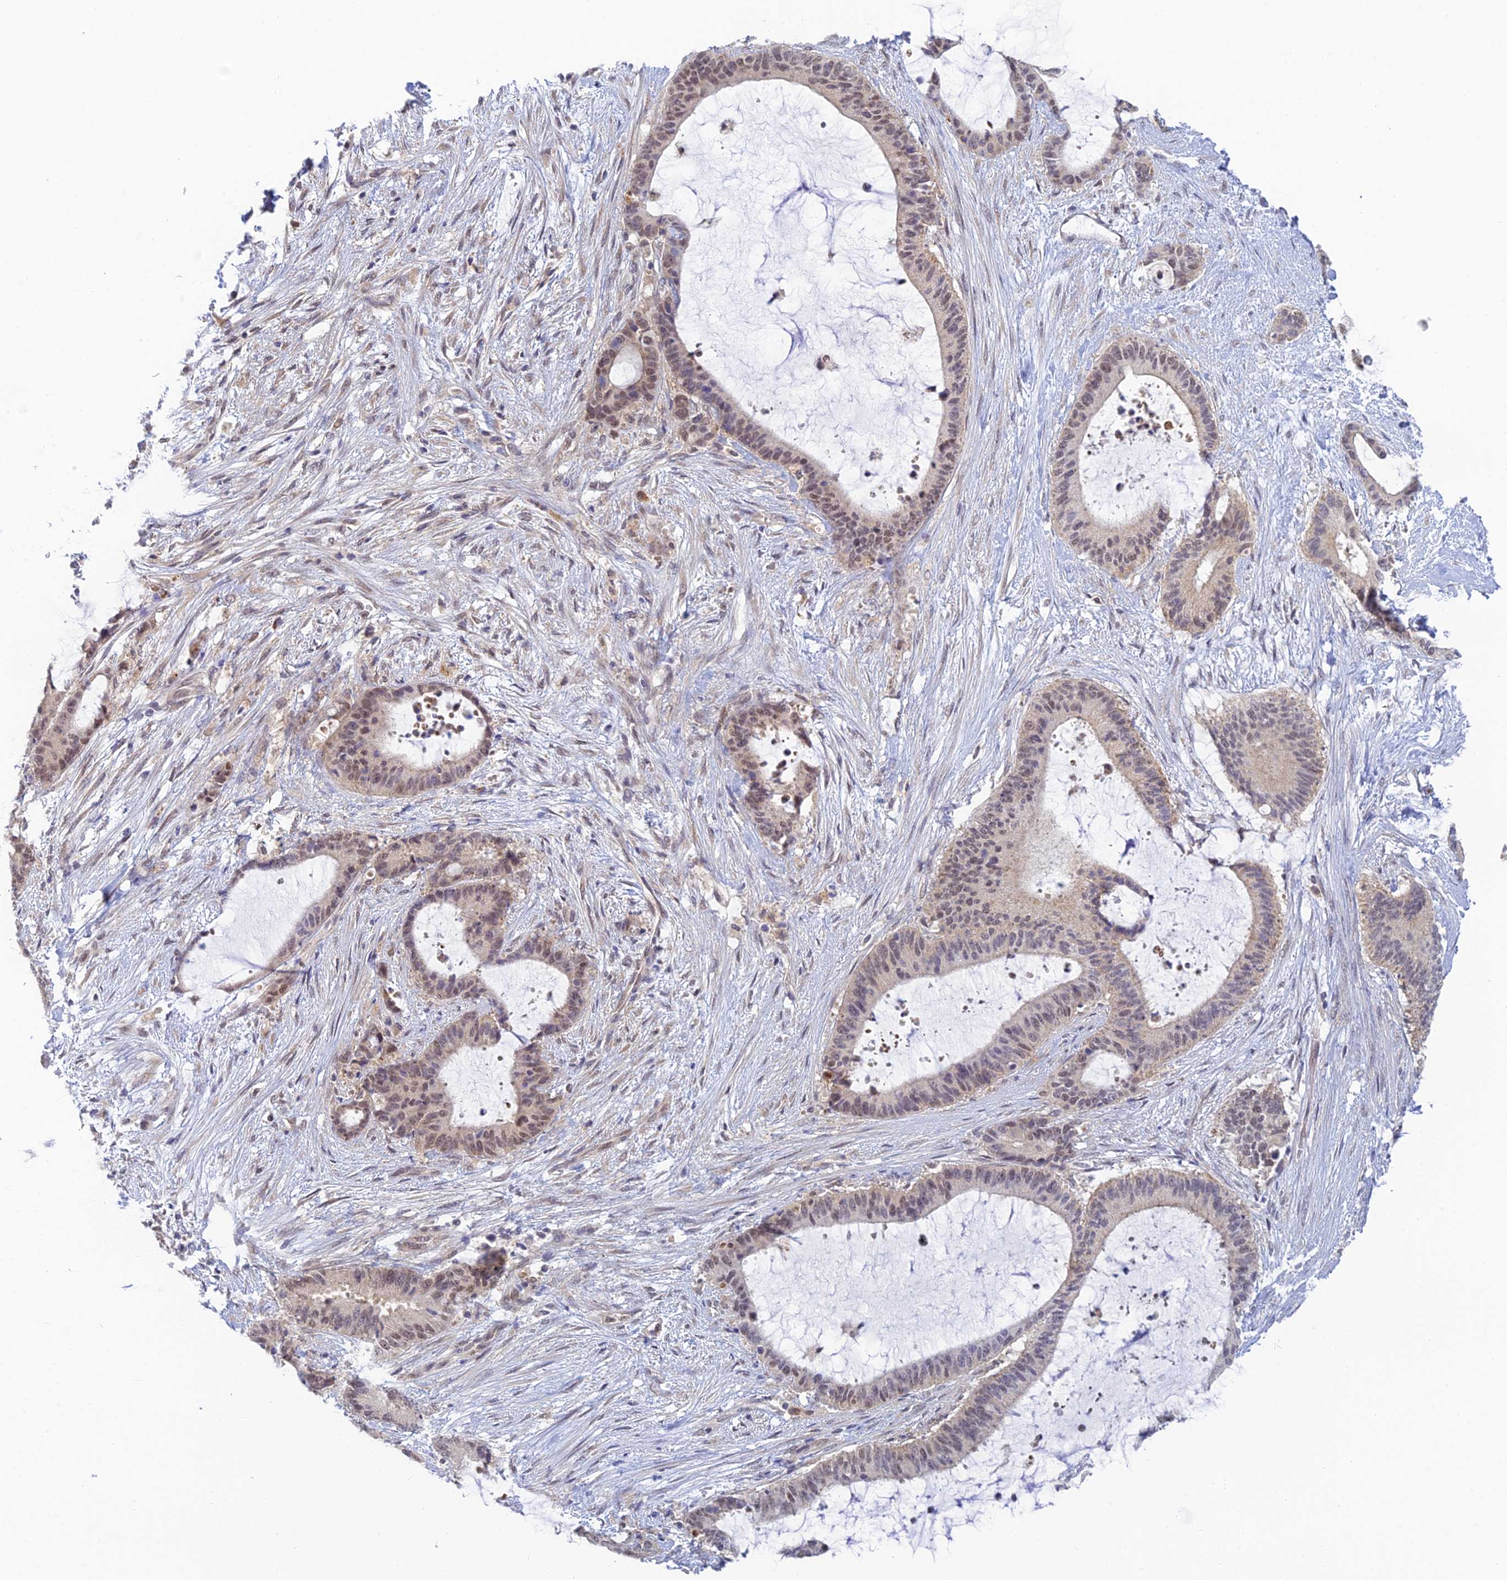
{"staining": {"intensity": "moderate", "quantity": "<25%", "location": "nuclear"}, "tissue": "liver cancer", "cell_type": "Tumor cells", "image_type": "cancer", "snomed": [{"axis": "morphology", "description": "Normal tissue, NOS"}, {"axis": "morphology", "description": "Cholangiocarcinoma"}, {"axis": "topography", "description": "Liver"}, {"axis": "topography", "description": "Peripheral nerve tissue"}], "caption": "Liver cholangiocarcinoma was stained to show a protein in brown. There is low levels of moderate nuclear positivity in approximately <25% of tumor cells.", "gene": "SKIC8", "patient": {"sex": "female", "age": 73}}